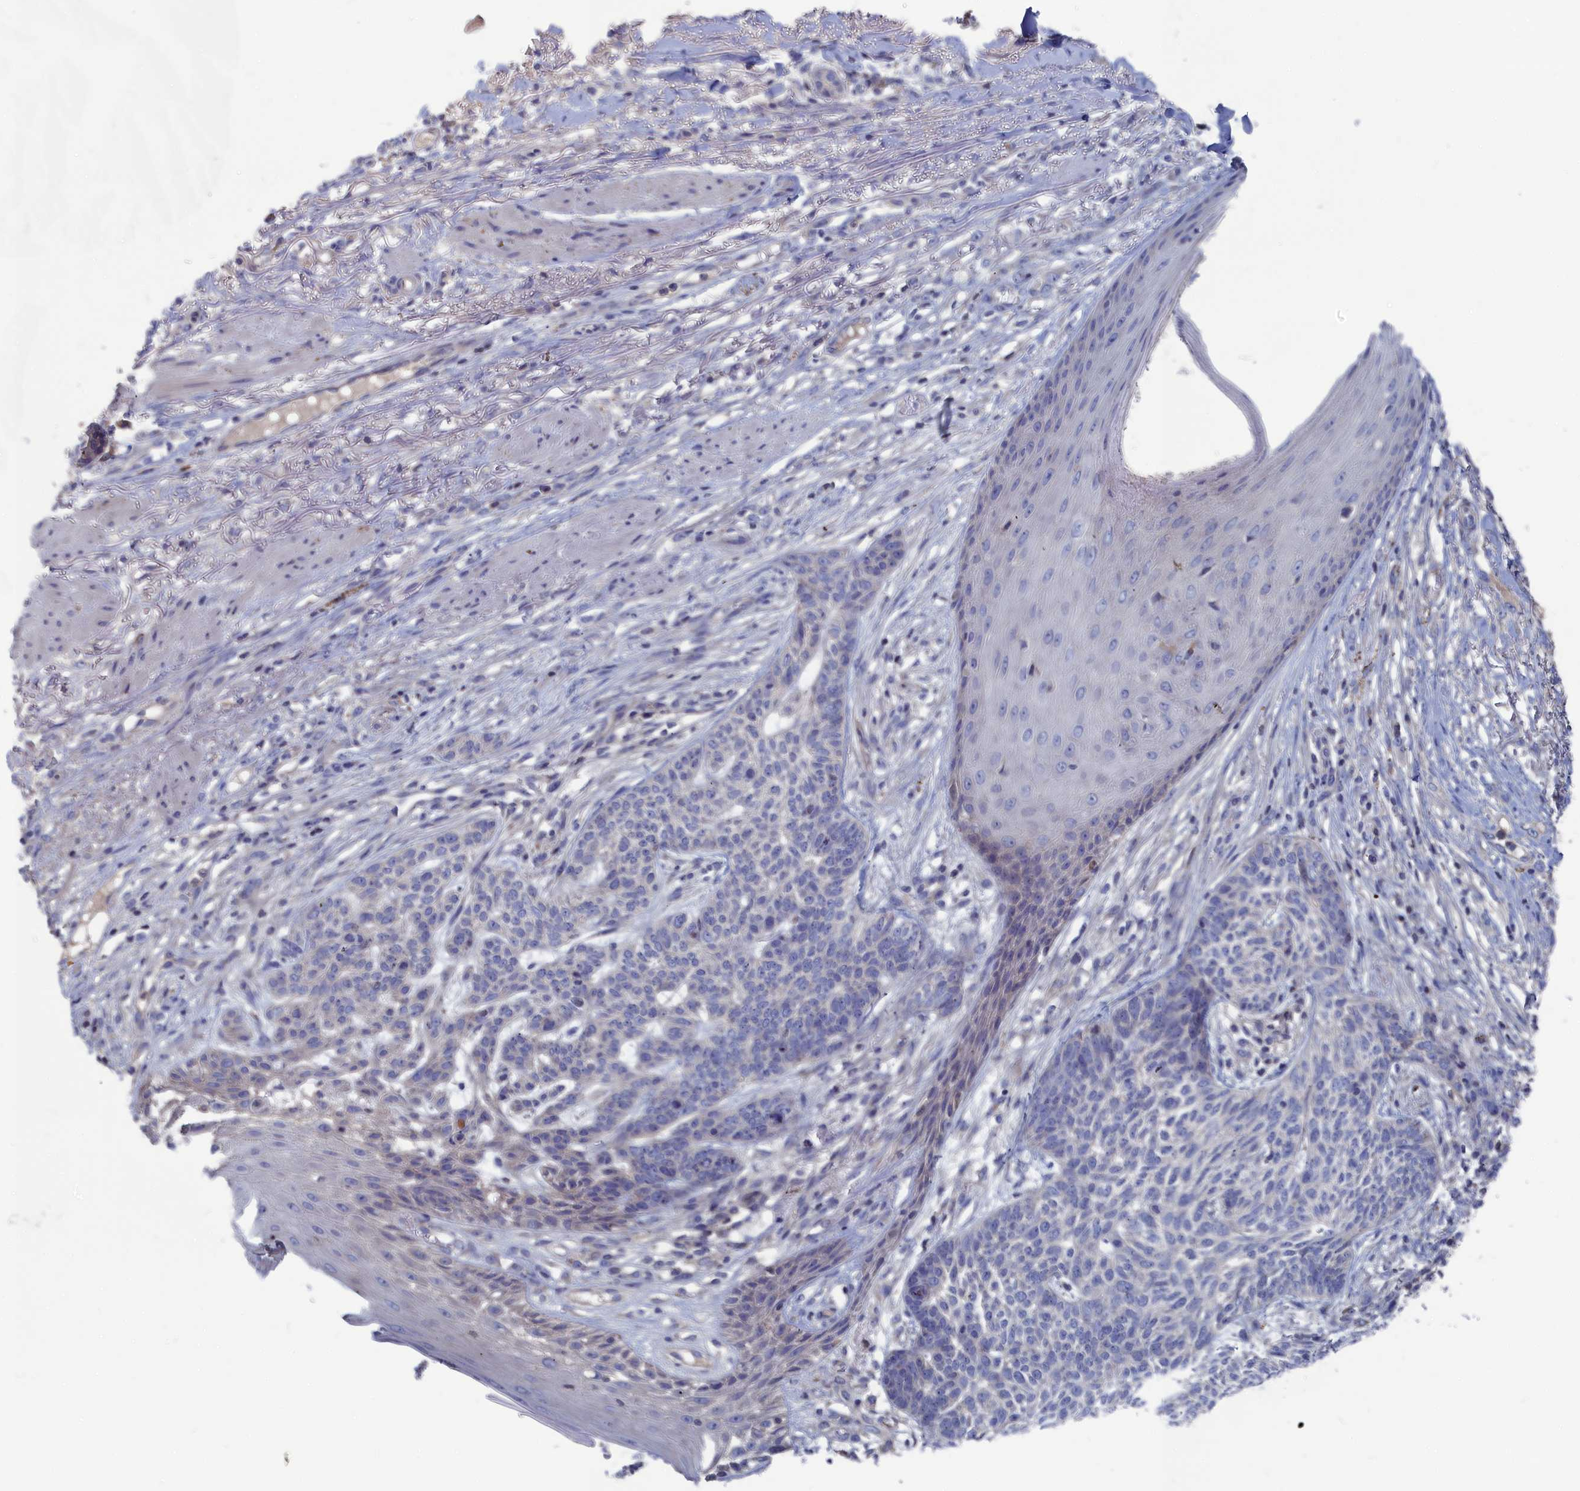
{"staining": {"intensity": "negative", "quantity": "none", "location": "none"}, "tissue": "skin cancer", "cell_type": "Tumor cells", "image_type": "cancer", "snomed": [{"axis": "morphology", "description": "Normal tissue, NOS"}, {"axis": "morphology", "description": "Basal cell carcinoma"}, {"axis": "topography", "description": "Skin"}], "caption": "Immunohistochemistry photomicrograph of human skin cancer (basal cell carcinoma) stained for a protein (brown), which displays no staining in tumor cells. (Immunohistochemistry, brightfield microscopy, high magnification).", "gene": "CEND1", "patient": {"sex": "male", "age": 64}}